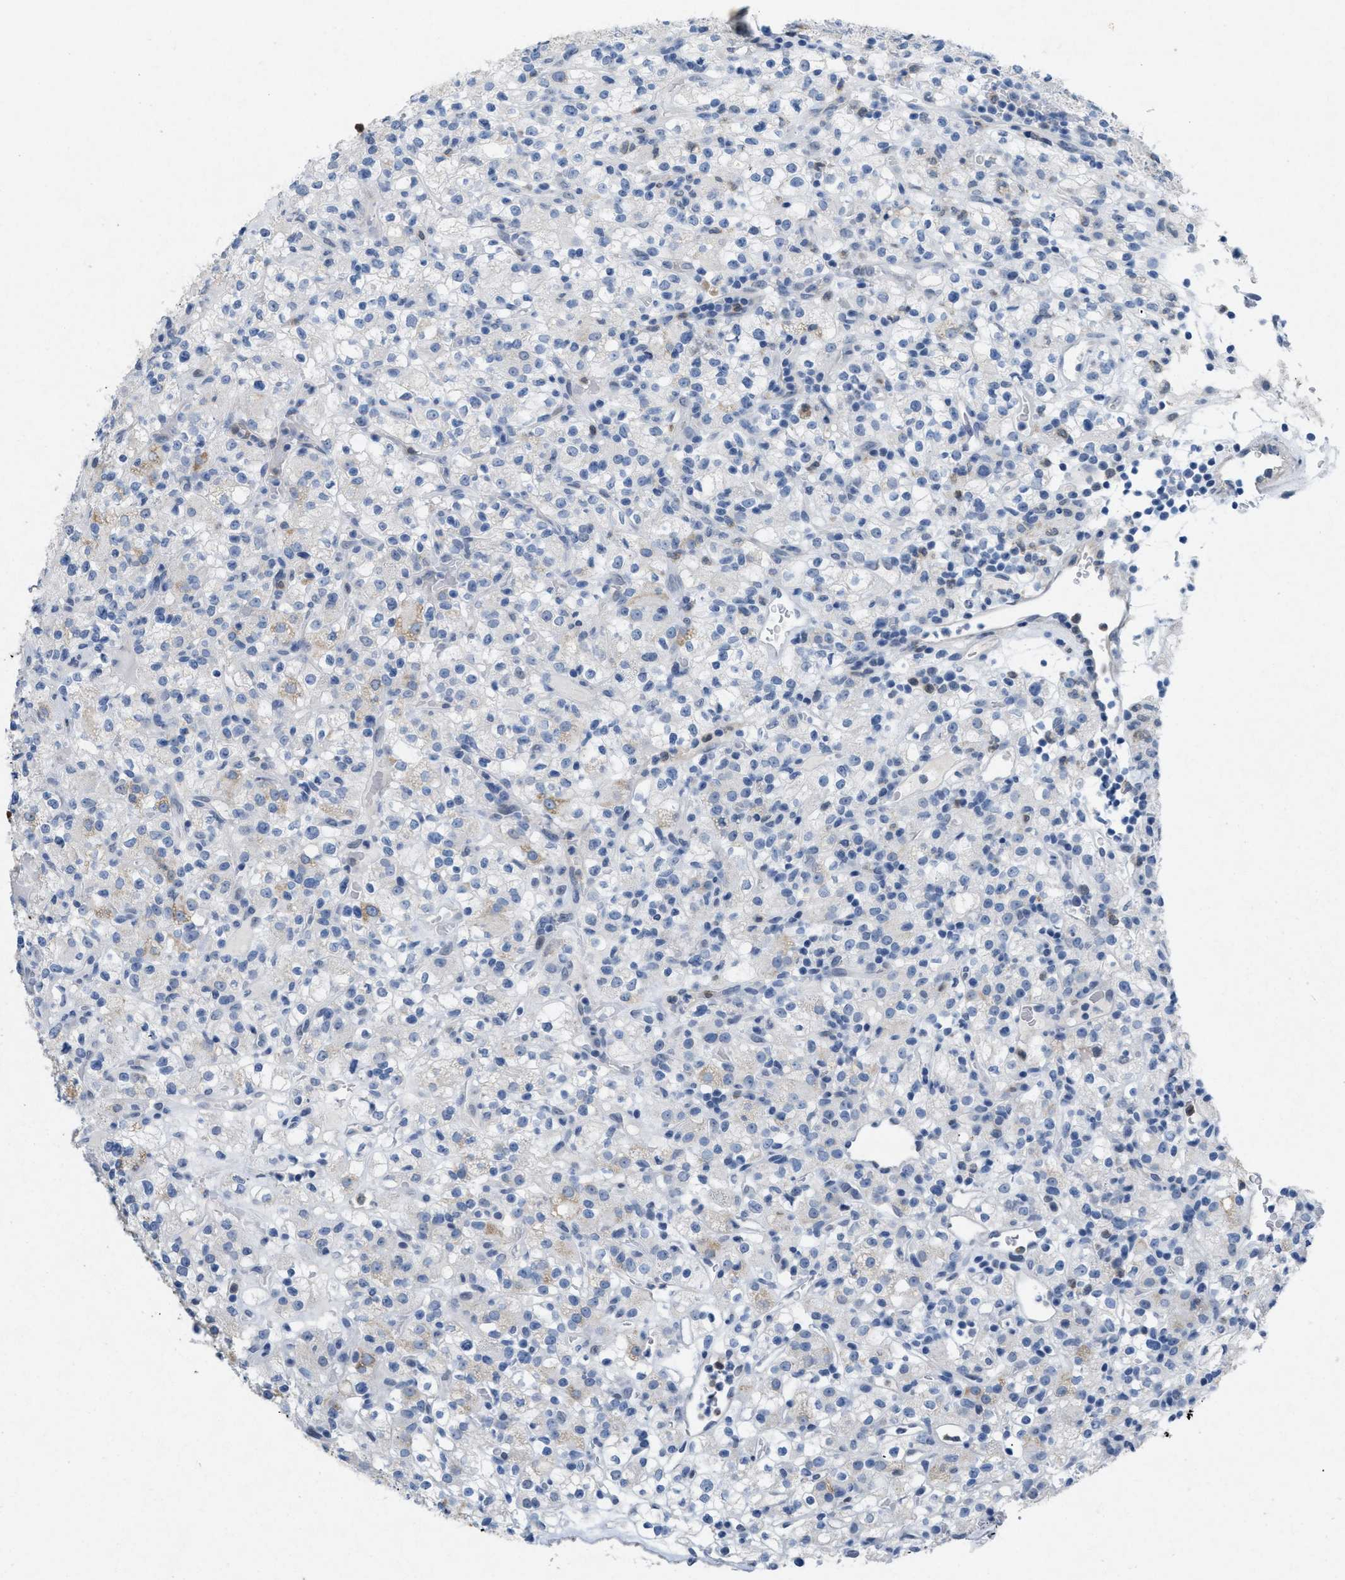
{"staining": {"intensity": "negative", "quantity": "none", "location": "none"}, "tissue": "renal cancer", "cell_type": "Tumor cells", "image_type": "cancer", "snomed": [{"axis": "morphology", "description": "Normal tissue, NOS"}, {"axis": "morphology", "description": "Adenocarcinoma, NOS"}, {"axis": "topography", "description": "Kidney"}], "caption": "DAB (3,3'-diaminobenzidine) immunohistochemical staining of human renal cancer (adenocarcinoma) shows no significant staining in tumor cells.", "gene": "TASOR", "patient": {"sex": "female", "age": 72}}